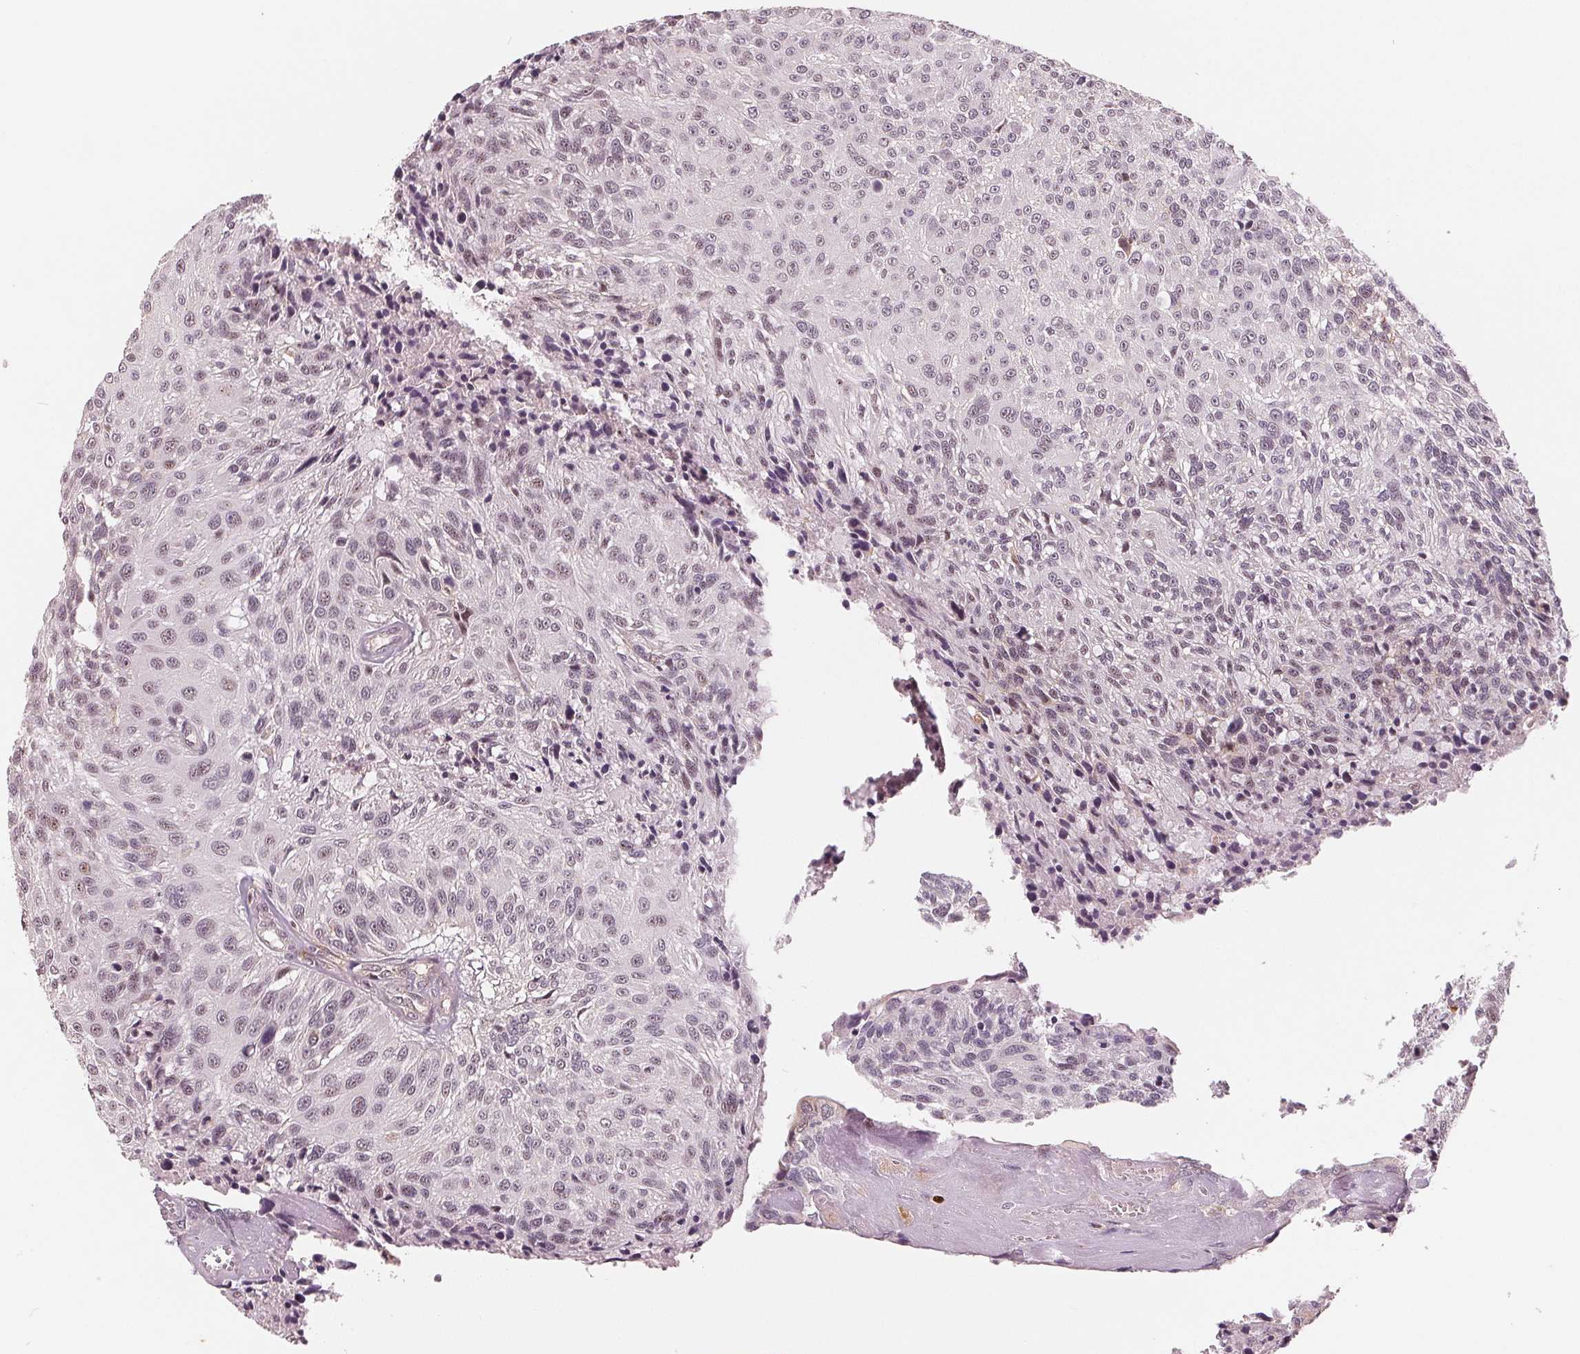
{"staining": {"intensity": "weak", "quantity": "<25%", "location": "nuclear"}, "tissue": "urothelial cancer", "cell_type": "Tumor cells", "image_type": "cancer", "snomed": [{"axis": "morphology", "description": "Urothelial carcinoma, NOS"}, {"axis": "topography", "description": "Urinary bladder"}], "caption": "Urothelial cancer was stained to show a protein in brown. There is no significant expression in tumor cells. The staining was performed using DAB to visualize the protein expression in brown, while the nuclei were stained in blue with hematoxylin (Magnification: 20x).", "gene": "IL9R", "patient": {"sex": "male", "age": 55}}